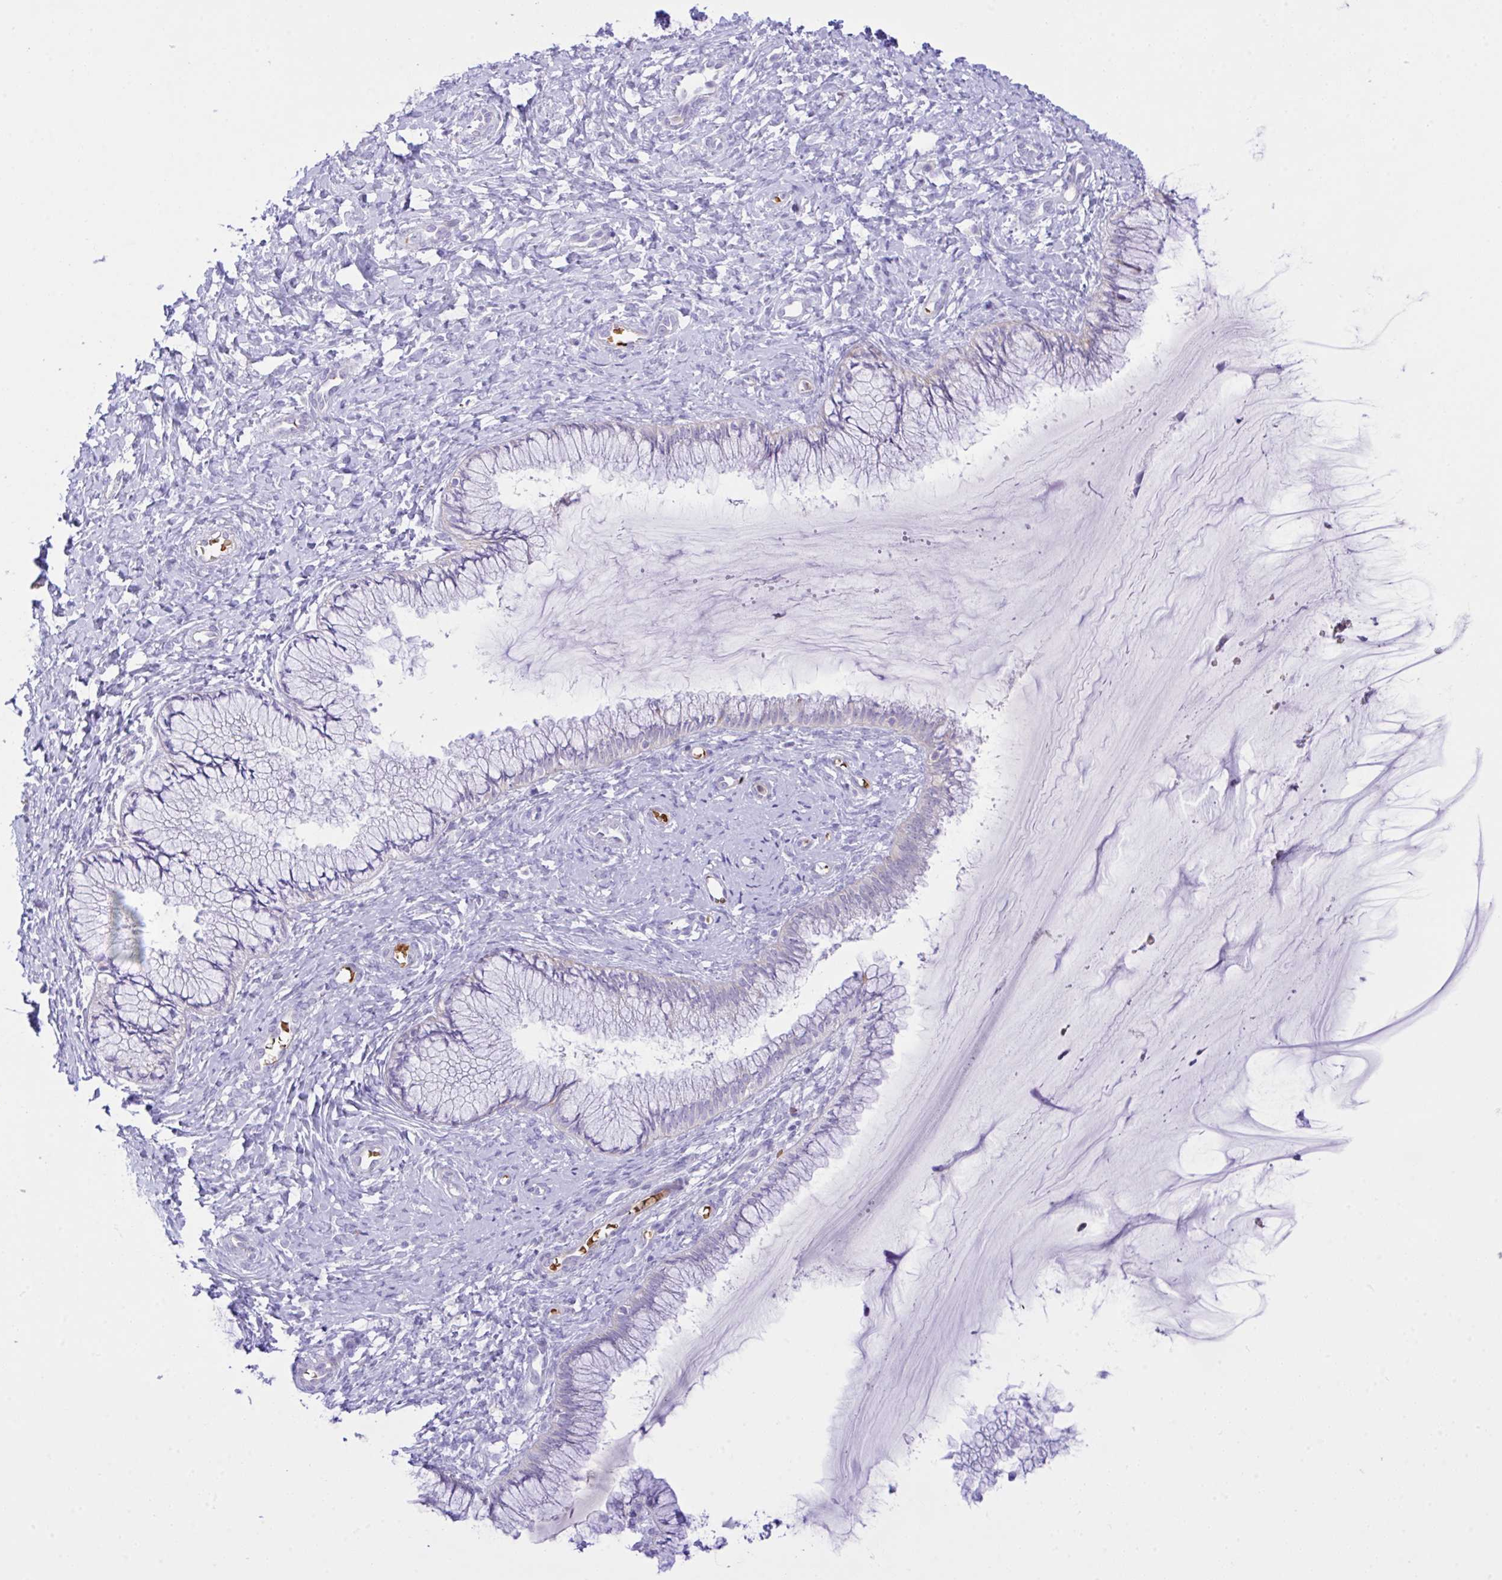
{"staining": {"intensity": "negative", "quantity": "none", "location": "none"}, "tissue": "cervix", "cell_type": "Glandular cells", "image_type": "normal", "snomed": [{"axis": "morphology", "description": "Normal tissue, NOS"}, {"axis": "topography", "description": "Cervix"}], "caption": "Cervix was stained to show a protein in brown. There is no significant staining in glandular cells. (DAB IHC, high magnification).", "gene": "ZNF221", "patient": {"sex": "female", "age": 37}}